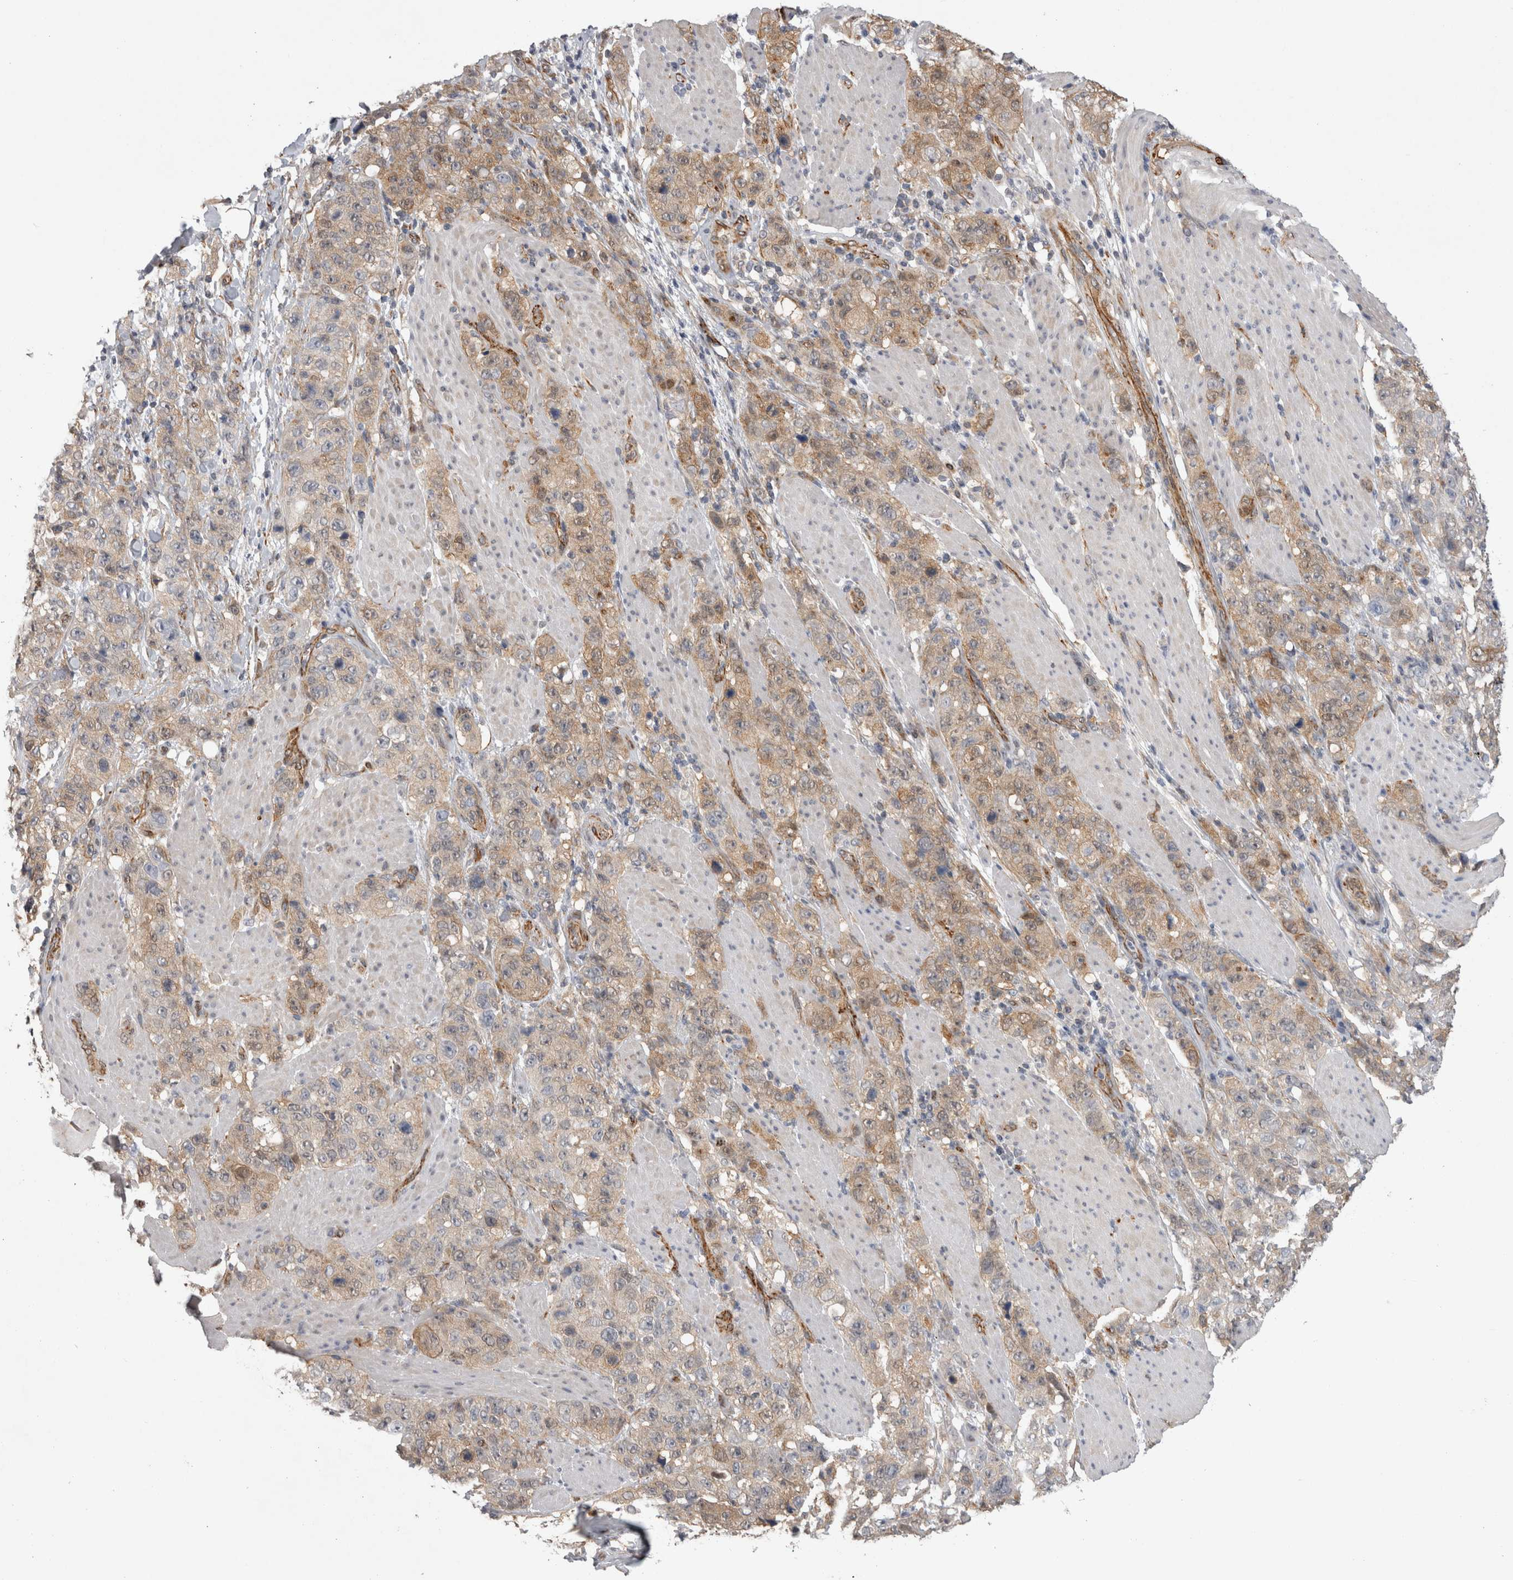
{"staining": {"intensity": "weak", "quantity": ">75%", "location": "cytoplasmic/membranous"}, "tissue": "stomach cancer", "cell_type": "Tumor cells", "image_type": "cancer", "snomed": [{"axis": "morphology", "description": "Adenocarcinoma, NOS"}, {"axis": "topography", "description": "Stomach"}], "caption": "Weak cytoplasmic/membranous staining for a protein is present in approximately >75% of tumor cells of stomach cancer (adenocarcinoma) using IHC.", "gene": "ACOT7", "patient": {"sex": "male", "age": 48}}